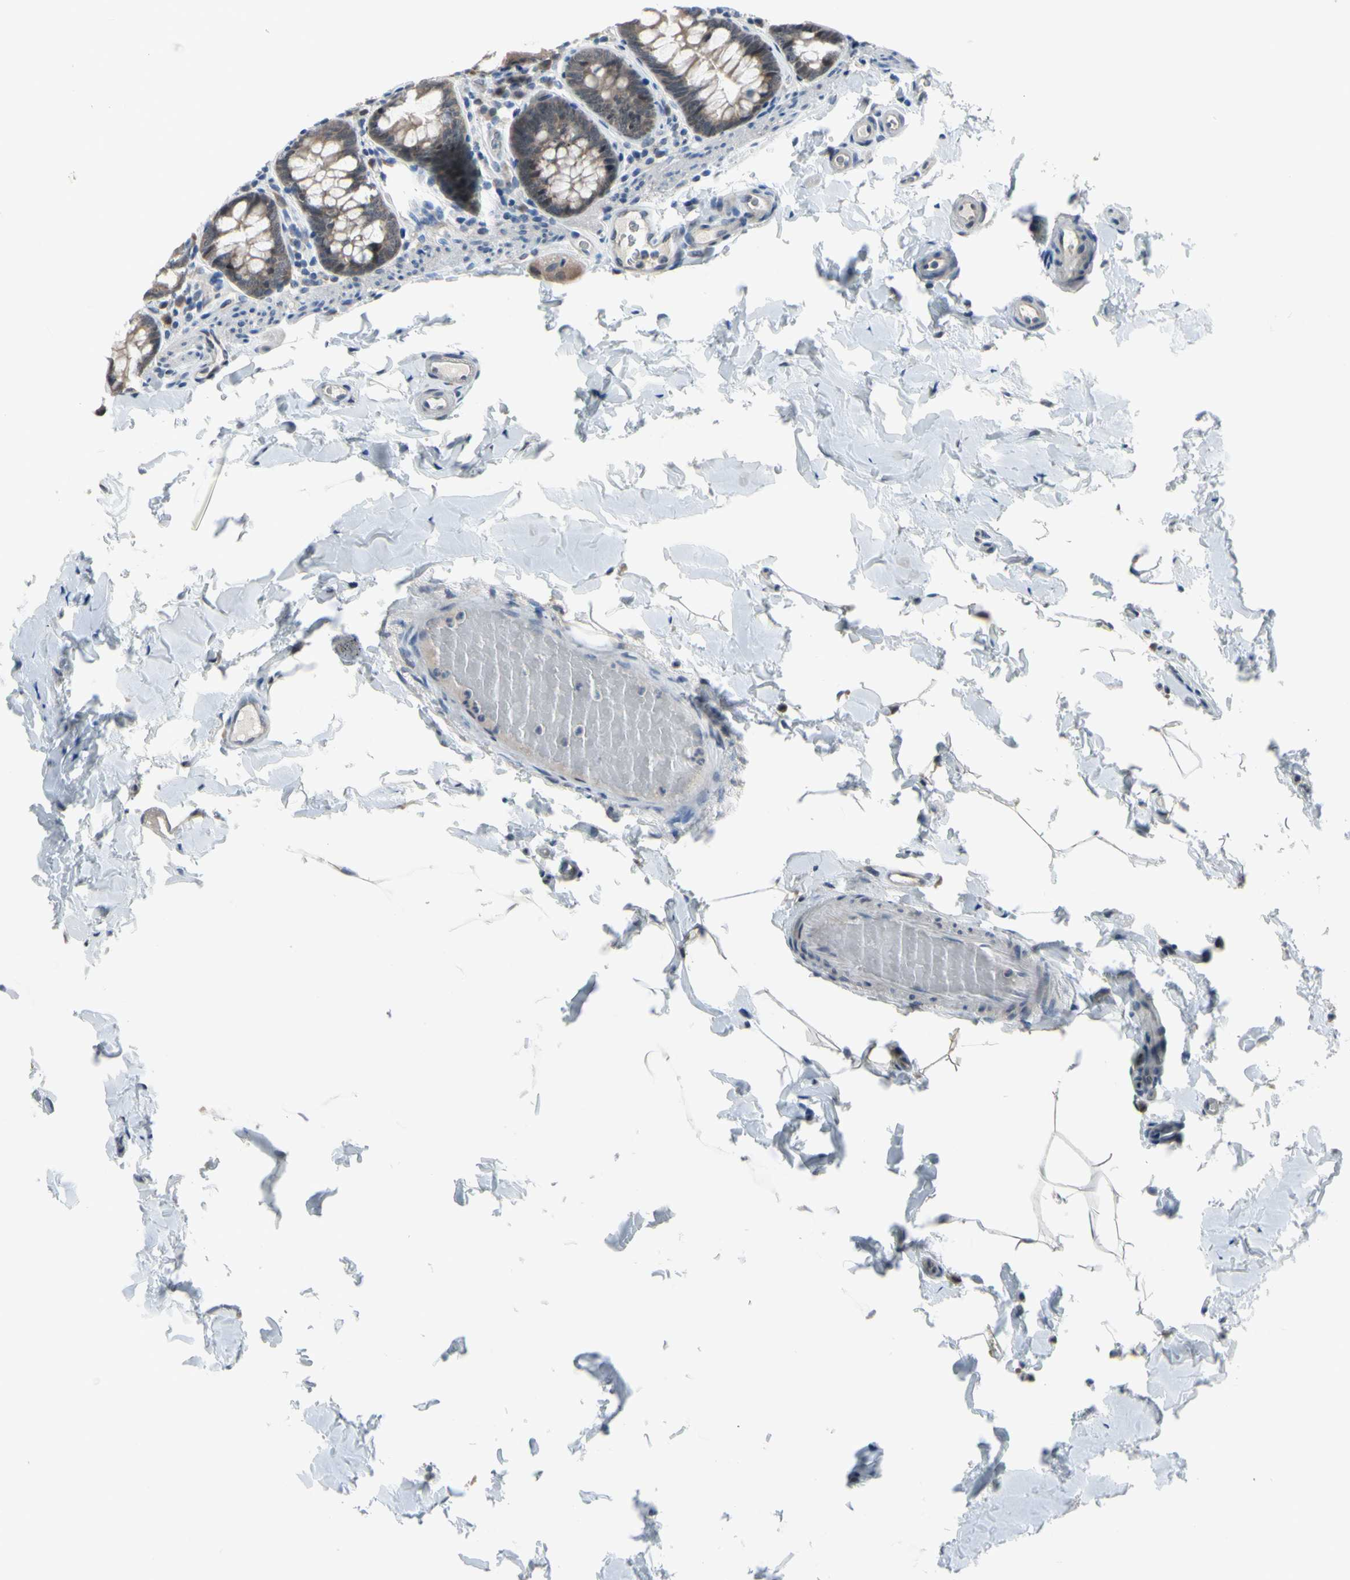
{"staining": {"intensity": "weak", "quantity": ">75%", "location": "cytoplasmic/membranous"}, "tissue": "colon", "cell_type": "Endothelial cells", "image_type": "normal", "snomed": [{"axis": "morphology", "description": "Normal tissue, NOS"}, {"axis": "topography", "description": "Colon"}], "caption": "Immunohistochemical staining of normal colon reveals >75% levels of weak cytoplasmic/membranous protein expression in approximately >75% of endothelial cells.", "gene": "HSPA4", "patient": {"sex": "female", "age": 61}}